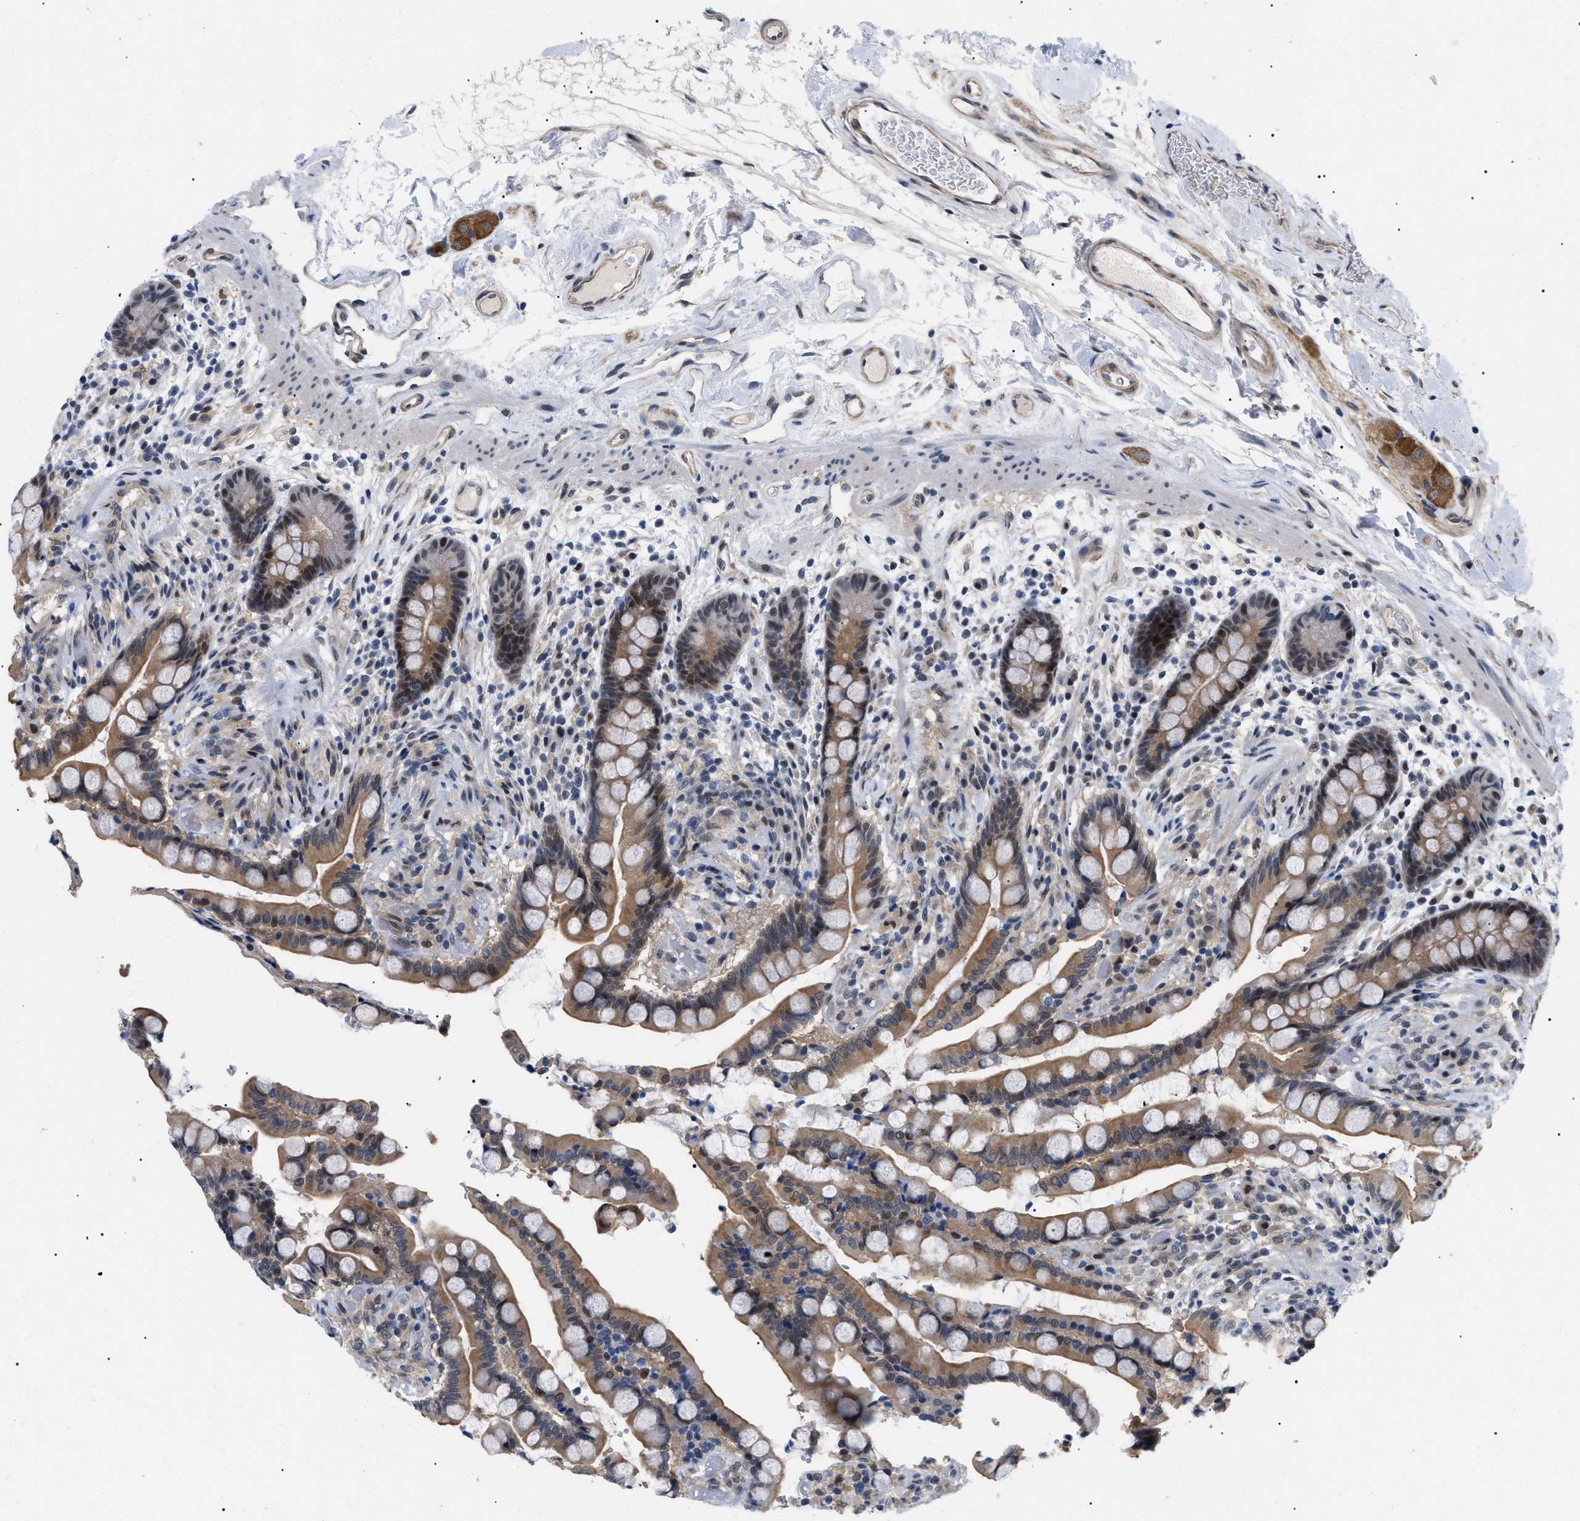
{"staining": {"intensity": "weak", "quantity": "25%-75%", "location": "cytoplasmic/membranous"}, "tissue": "colon", "cell_type": "Endothelial cells", "image_type": "normal", "snomed": [{"axis": "morphology", "description": "Normal tissue, NOS"}, {"axis": "topography", "description": "Colon"}], "caption": "A low amount of weak cytoplasmic/membranous staining is appreciated in about 25%-75% of endothelial cells in normal colon. (DAB = brown stain, brightfield microscopy at high magnification).", "gene": "GARRE1", "patient": {"sex": "male", "age": 73}}